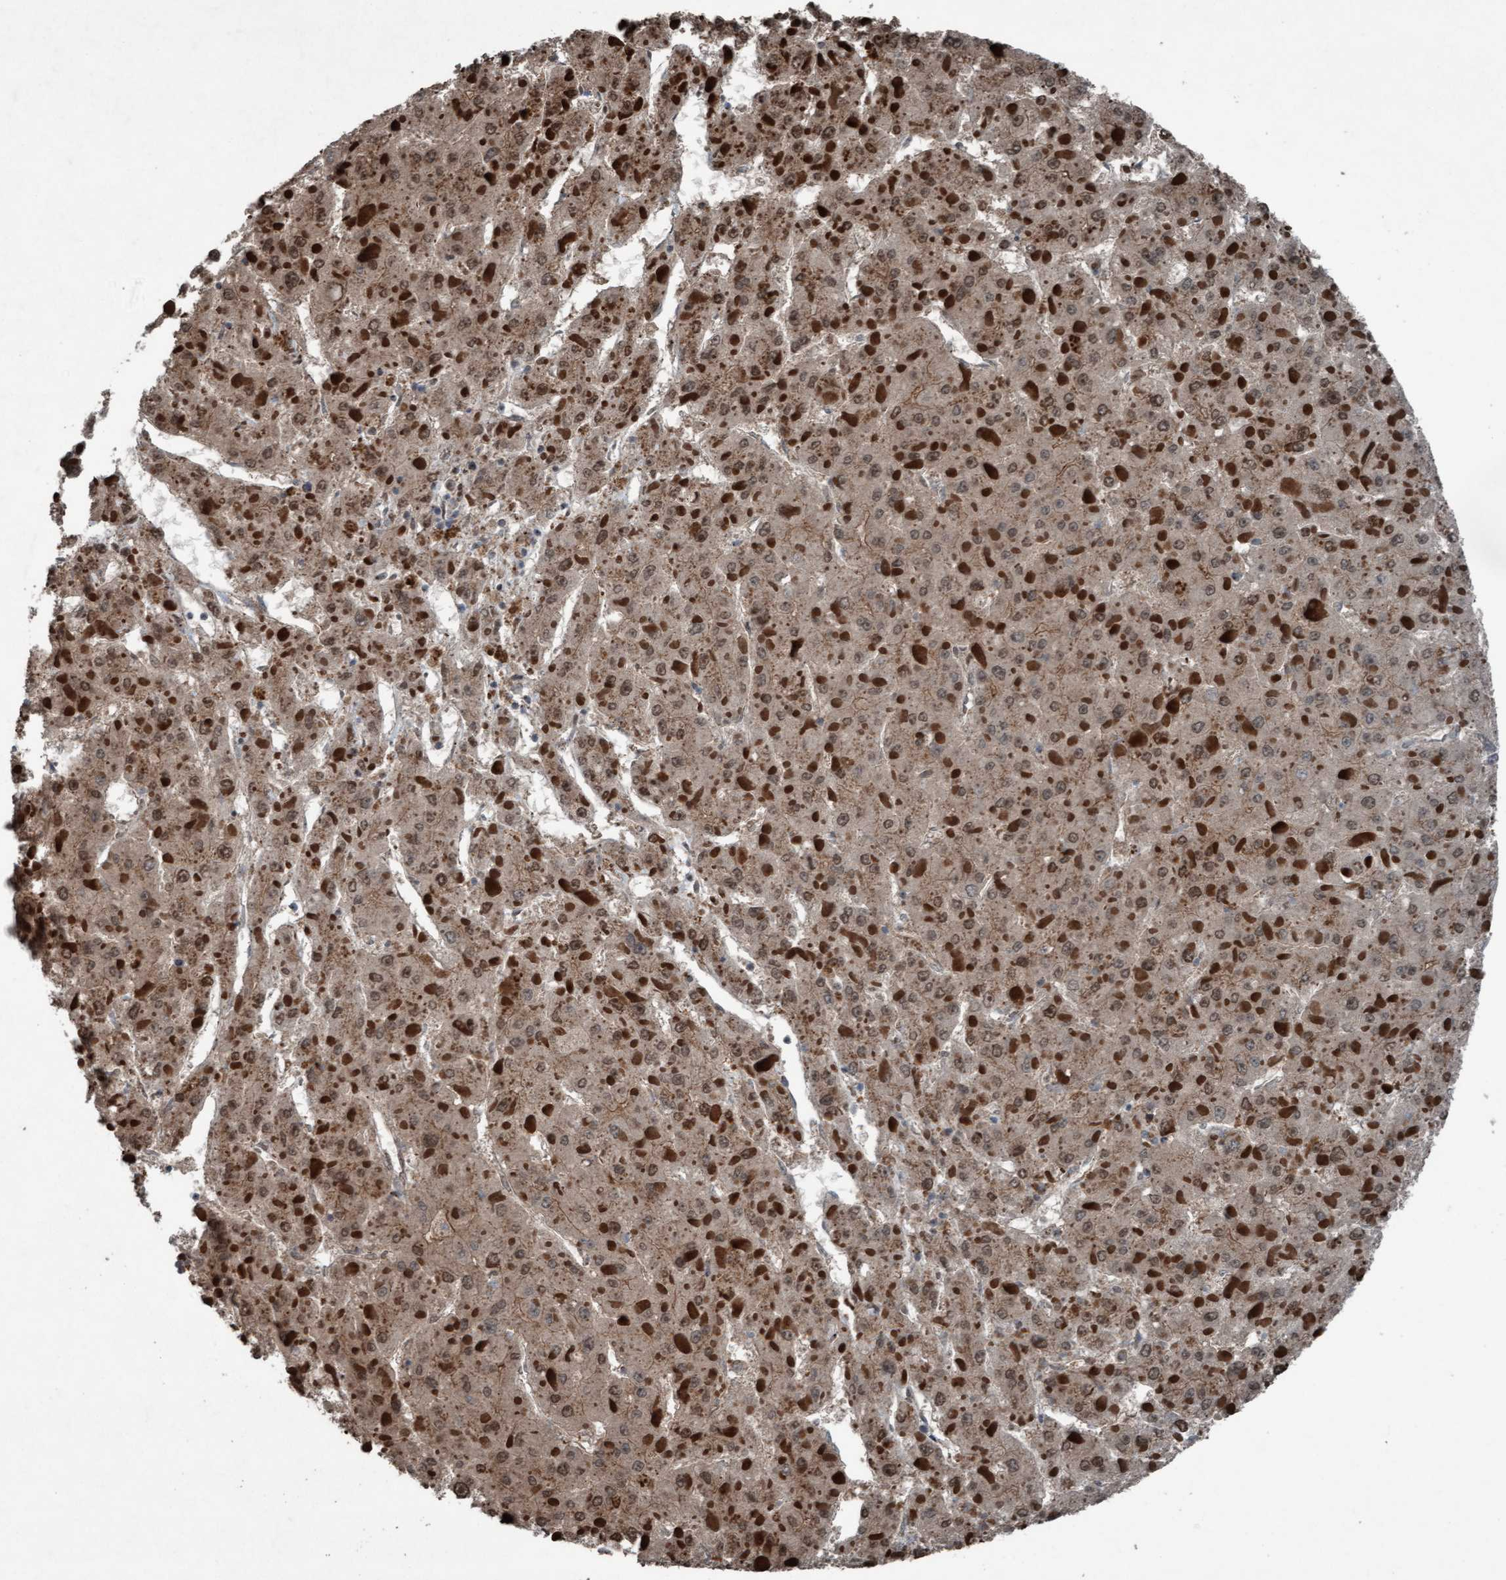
{"staining": {"intensity": "weak", "quantity": ">75%", "location": "cytoplasmic/membranous,nuclear"}, "tissue": "liver cancer", "cell_type": "Tumor cells", "image_type": "cancer", "snomed": [{"axis": "morphology", "description": "Carcinoma, Hepatocellular, NOS"}, {"axis": "topography", "description": "Liver"}], "caption": "Hepatocellular carcinoma (liver) tissue demonstrates weak cytoplasmic/membranous and nuclear positivity in about >75% of tumor cells The staining was performed using DAB (3,3'-diaminobenzidine) to visualize the protein expression in brown, while the nuclei were stained in blue with hematoxylin (Magnification: 20x).", "gene": "PLXNB2", "patient": {"sex": "female", "age": 73}}